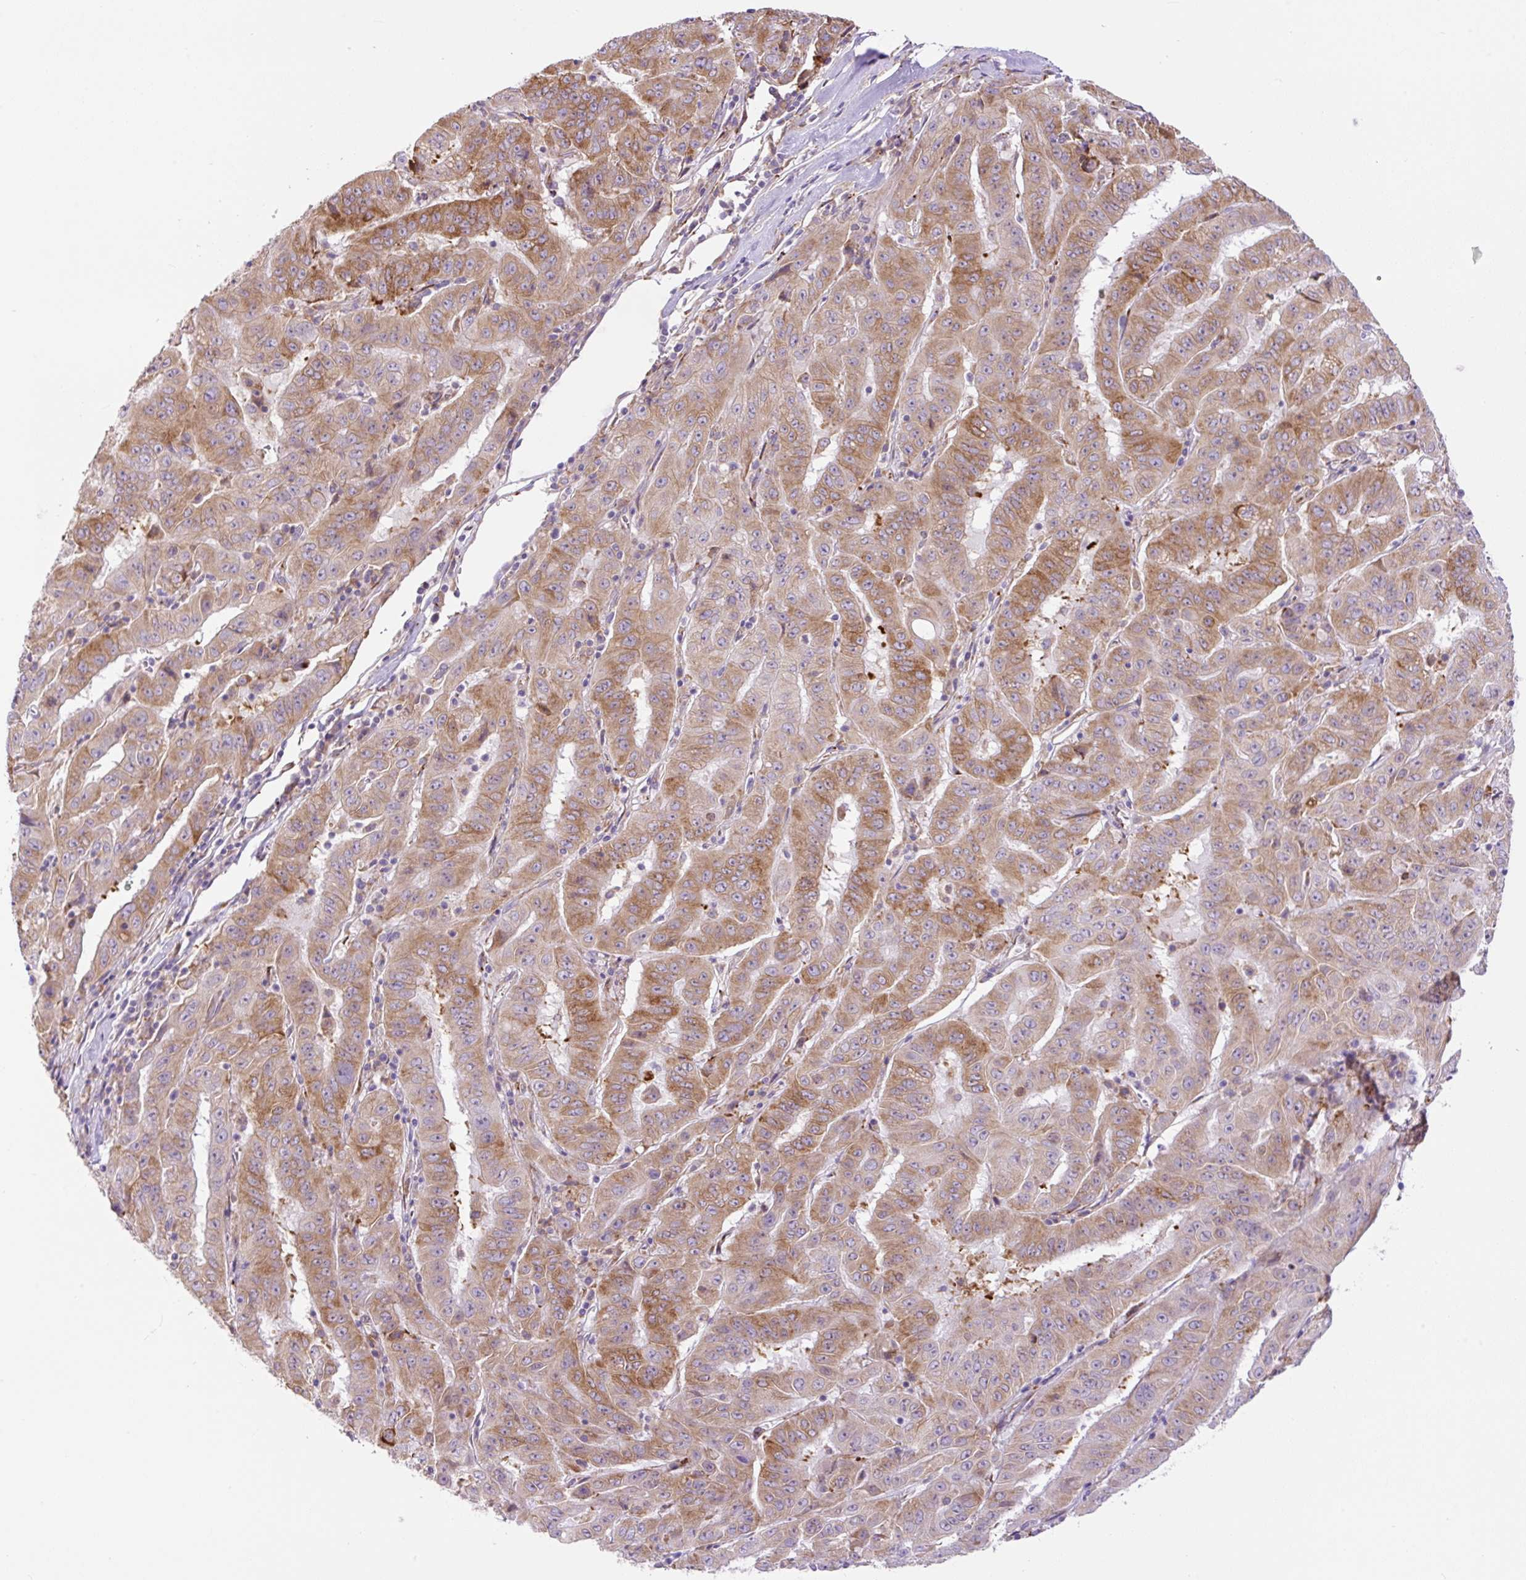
{"staining": {"intensity": "moderate", "quantity": ">75%", "location": "cytoplasmic/membranous"}, "tissue": "pancreatic cancer", "cell_type": "Tumor cells", "image_type": "cancer", "snomed": [{"axis": "morphology", "description": "Adenocarcinoma, NOS"}, {"axis": "topography", "description": "Pancreas"}], "caption": "The immunohistochemical stain labels moderate cytoplasmic/membranous staining in tumor cells of pancreatic cancer (adenocarcinoma) tissue.", "gene": "POFUT1", "patient": {"sex": "male", "age": 63}}